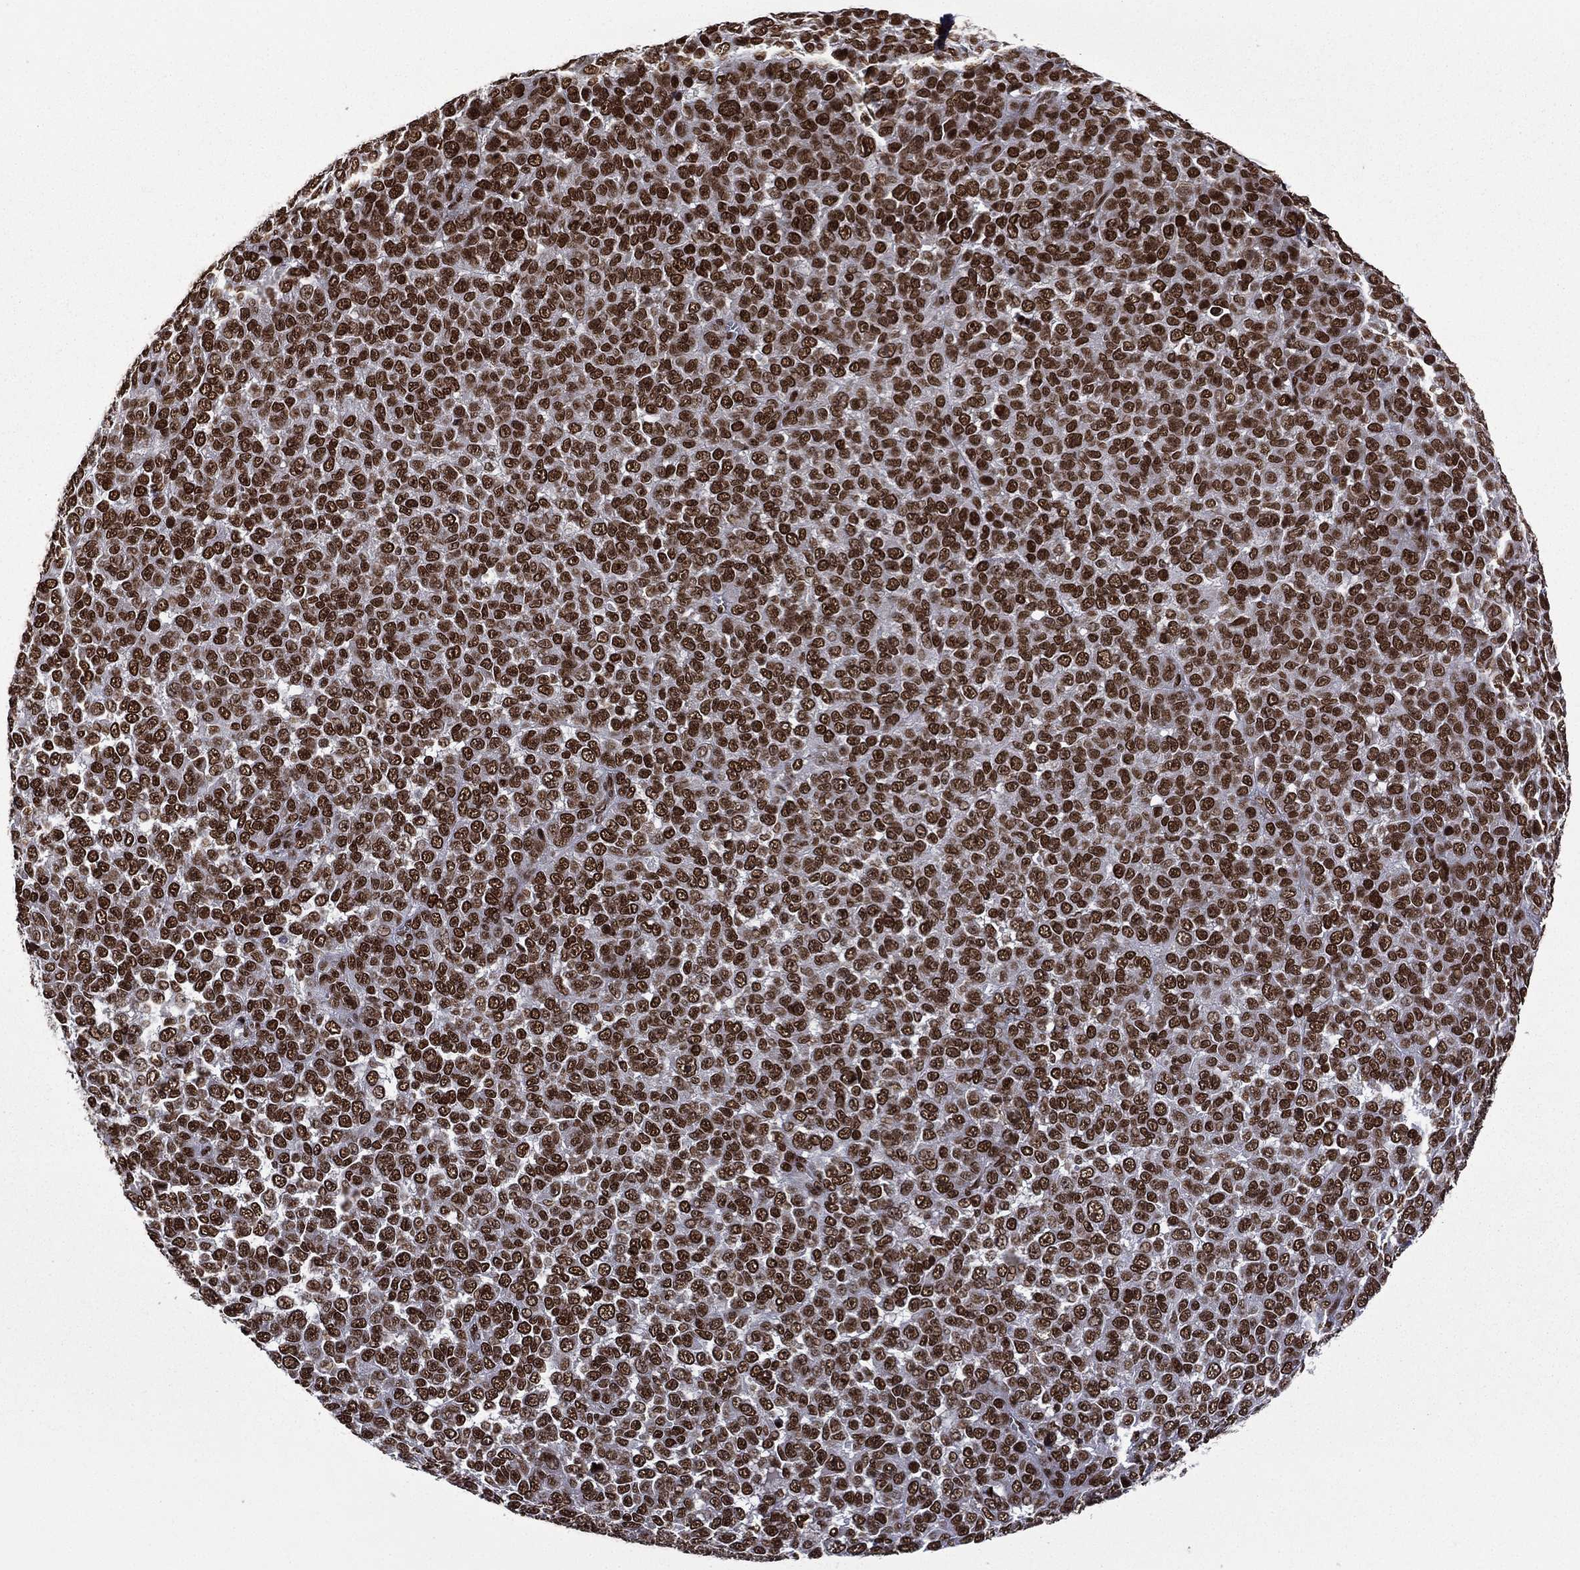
{"staining": {"intensity": "strong", "quantity": ">75%", "location": "nuclear"}, "tissue": "melanoma", "cell_type": "Tumor cells", "image_type": "cancer", "snomed": [{"axis": "morphology", "description": "Malignant melanoma, NOS"}, {"axis": "topography", "description": "Skin"}], "caption": "Malignant melanoma stained with DAB immunohistochemistry shows high levels of strong nuclear staining in approximately >75% of tumor cells.", "gene": "C5orf24", "patient": {"sex": "female", "age": 95}}